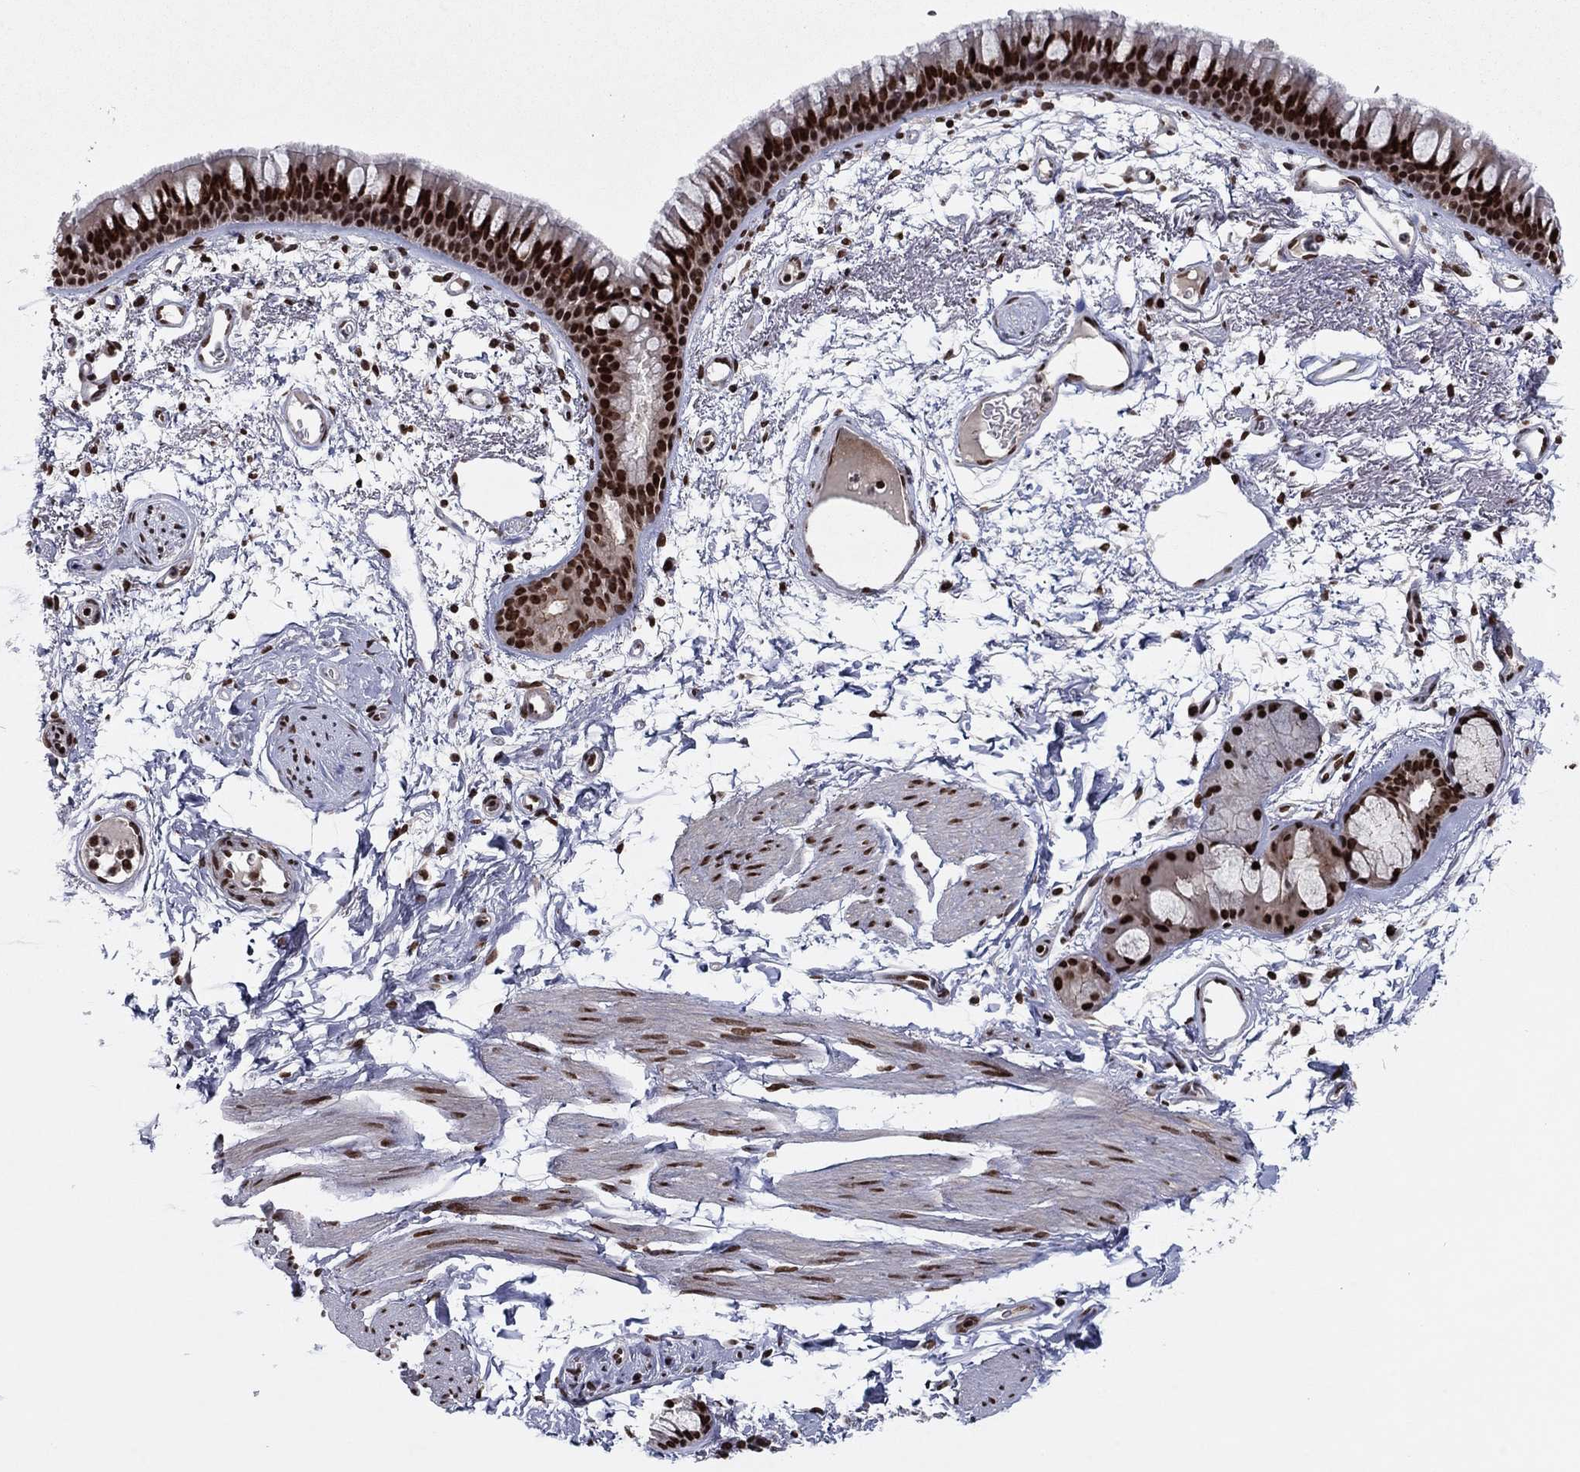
{"staining": {"intensity": "strong", "quantity": ">75%", "location": "nuclear"}, "tissue": "bronchus", "cell_type": "Respiratory epithelial cells", "image_type": "normal", "snomed": [{"axis": "morphology", "description": "Normal tissue, NOS"}, {"axis": "topography", "description": "Cartilage tissue"}, {"axis": "topography", "description": "Bronchus"}], "caption": "Immunohistochemistry micrograph of benign bronchus stained for a protein (brown), which demonstrates high levels of strong nuclear staining in about >75% of respiratory epithelial cells.", "gene": "USP54", "patient": {"sex": "male", "age": 66}}